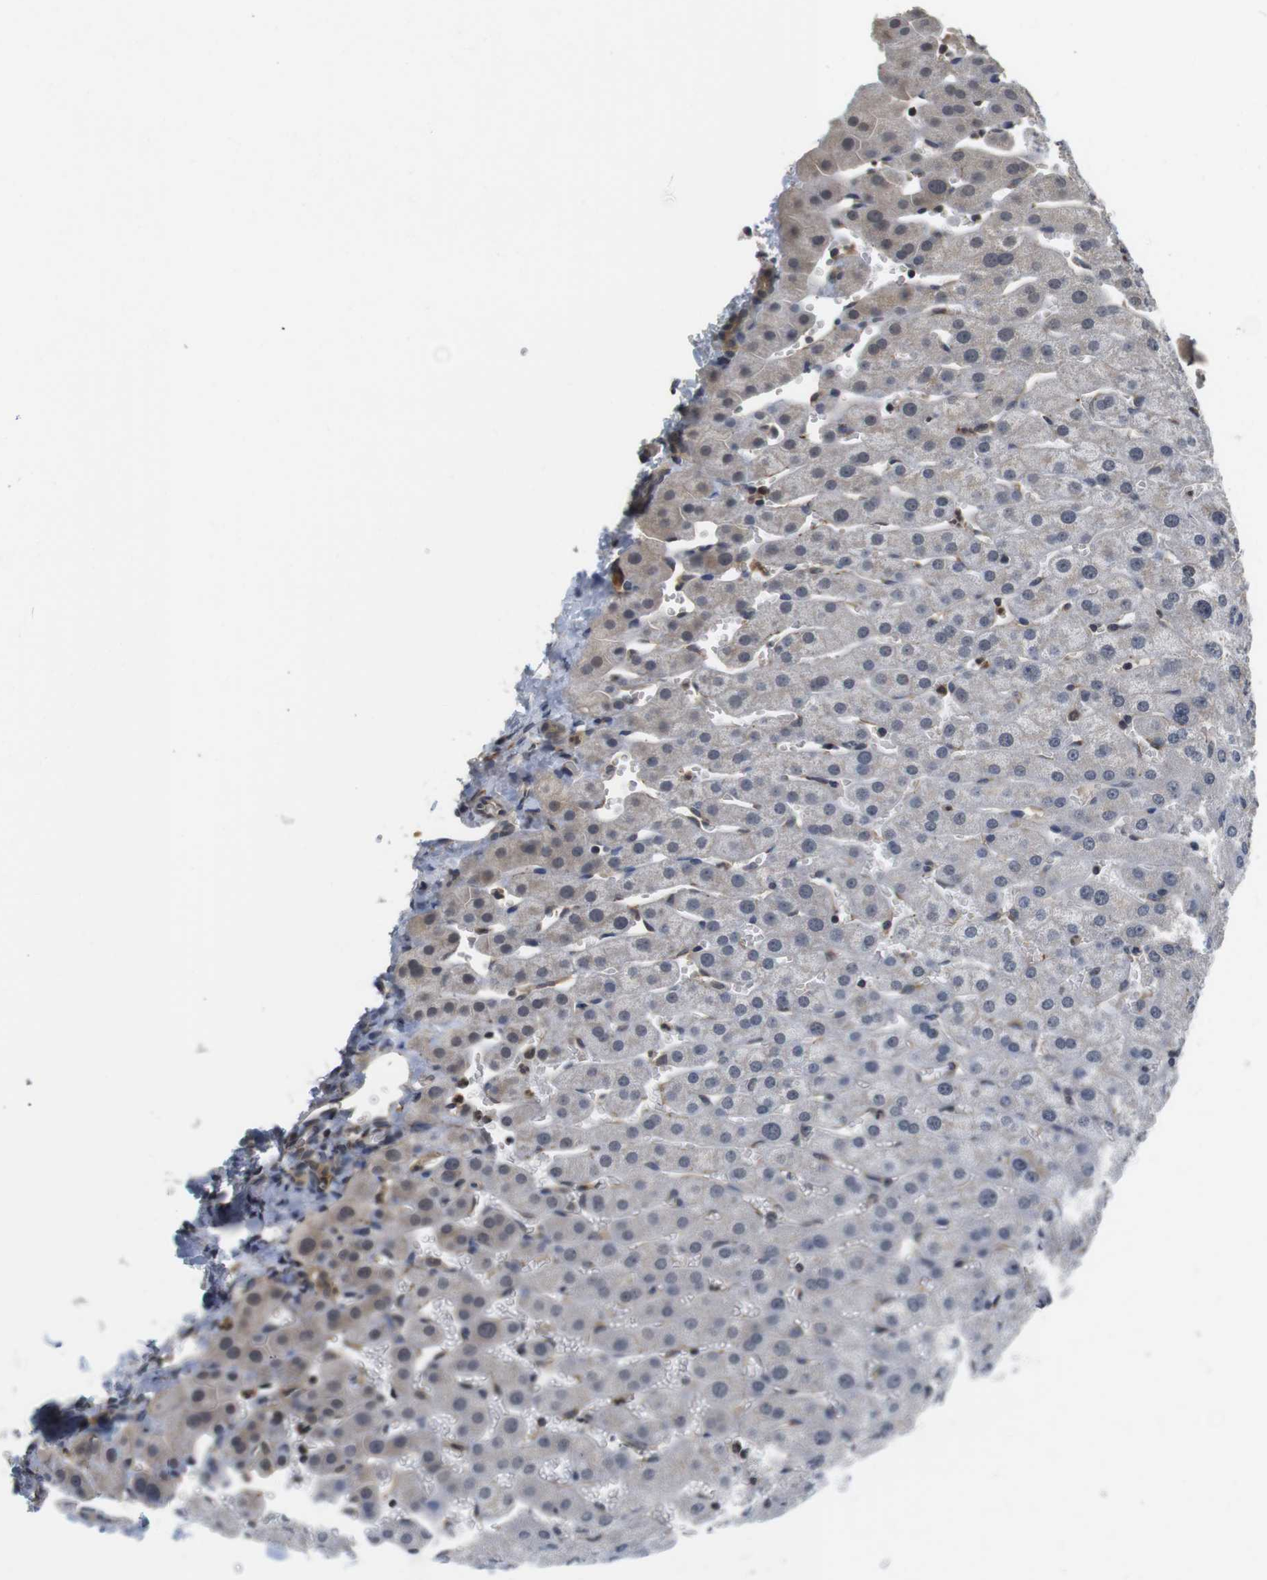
{"staining": {"intensity": "weak", "quantity": "25%-75%", "location": "cytoplasmic/membranous"}, "tissue": "liver", "cell_type": "Cholangiocytes", "image_type": "normal", "snomed": [{"axis": "morphology", "description": "Normal tissue, NOS"}, {"axis": "morphology", "description": "Fibrosis, NOS"}, {"axis": "topography", "description": "Liver"}], "caption": "Cholangiocytes display weak cytoplasmic/membranous staining in approximately 25%-75% of cells in benign liver. (Brightfield microscopy of DAB IHC at high magnification).", "gene": "FADD", "patient": {"sex": "female", "age": 29}}